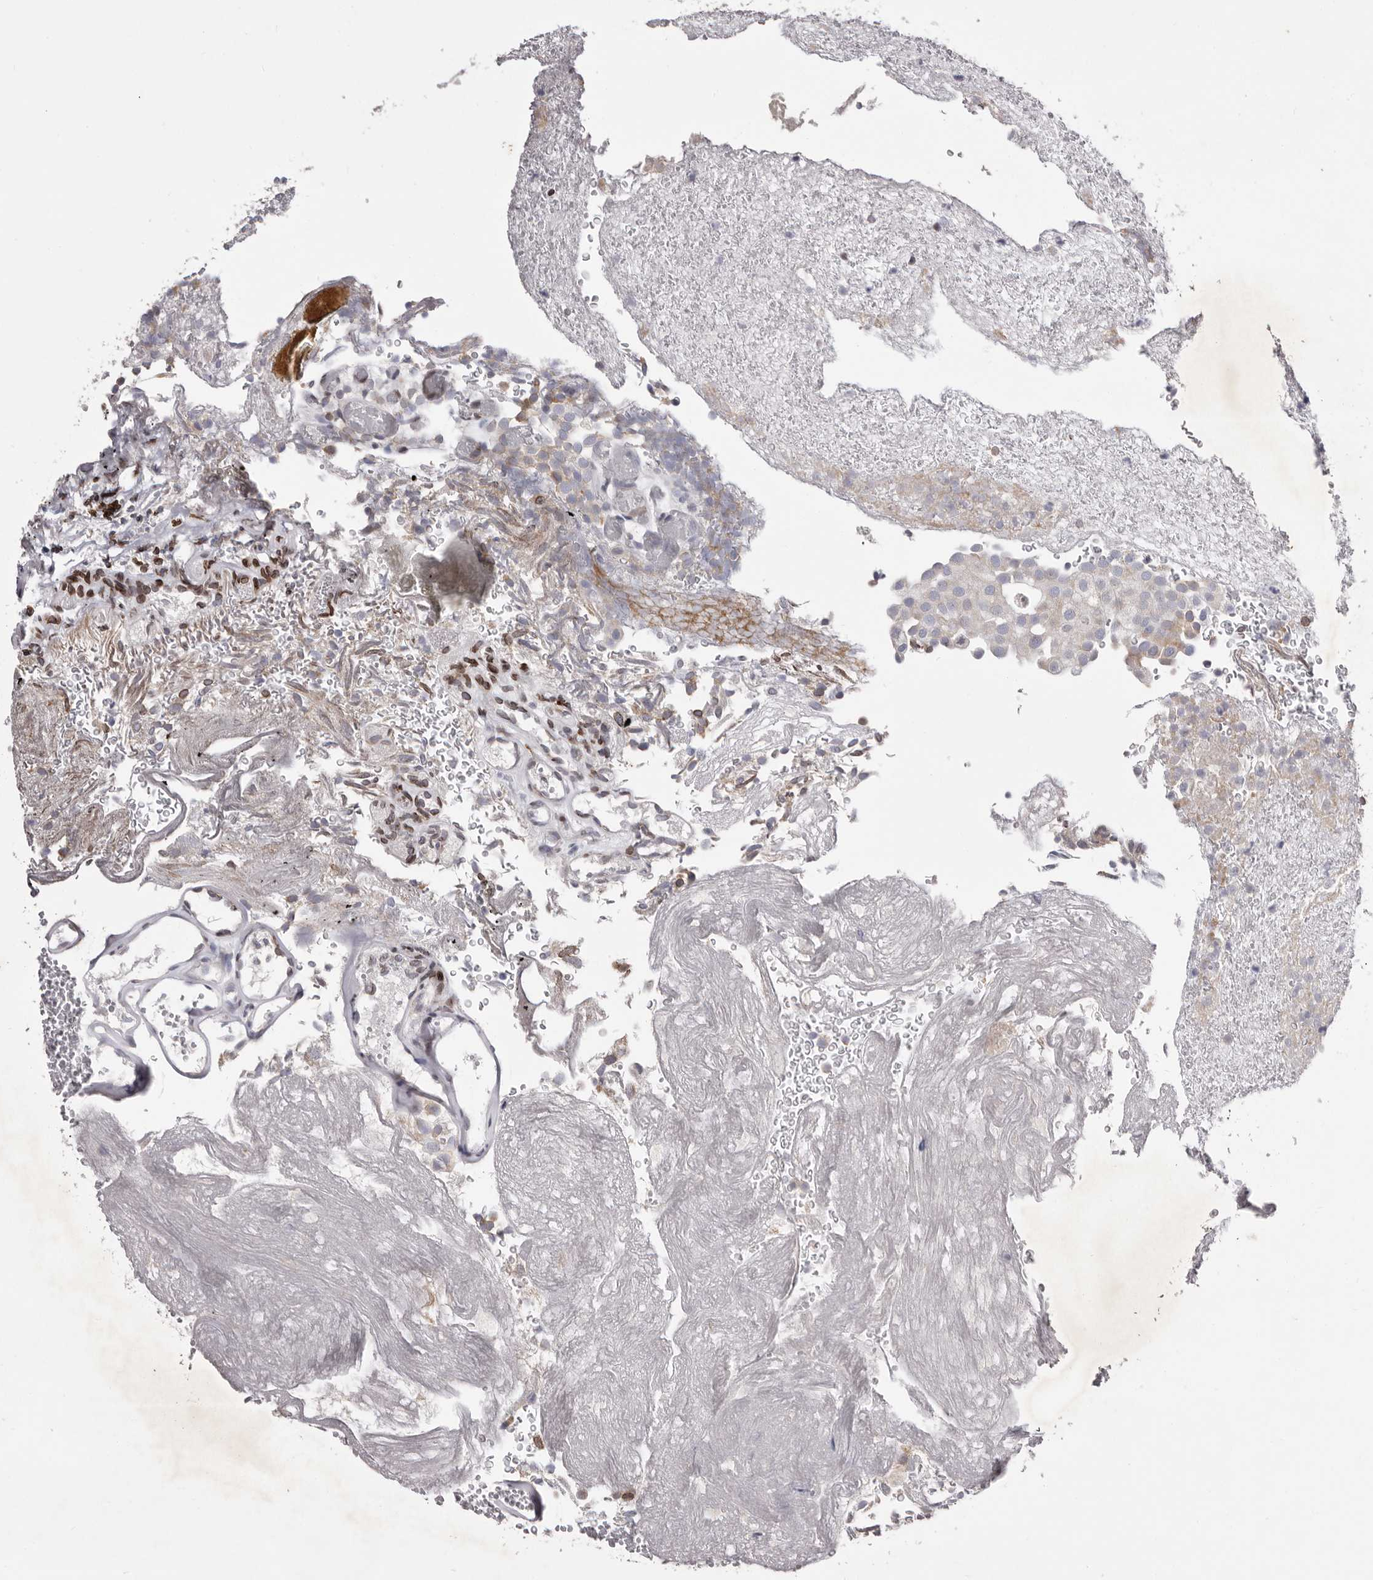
{"staining": {"intensity": "moderate", "quantity": "<25%", "location": "cytoplasmic/membranous"}, "tissue": "urothelial cancer", "cell_type": "Tumor cells", "image_type": "cancer", "snomed": [{"axis": "morphology", "description": "Urothelial carcinoma, Low grade"}, {"axis": "topography", "description": "Urinary bladder"}], "caption": "Tumor cells exhibit low levels of moderate cytoplasmic/membranous expression in about <25% of cells in urothelial cancer. Nuclei are stained in blue.", "gene": "TIMM17B", "patient": {"sex": "male", "age": 78}}